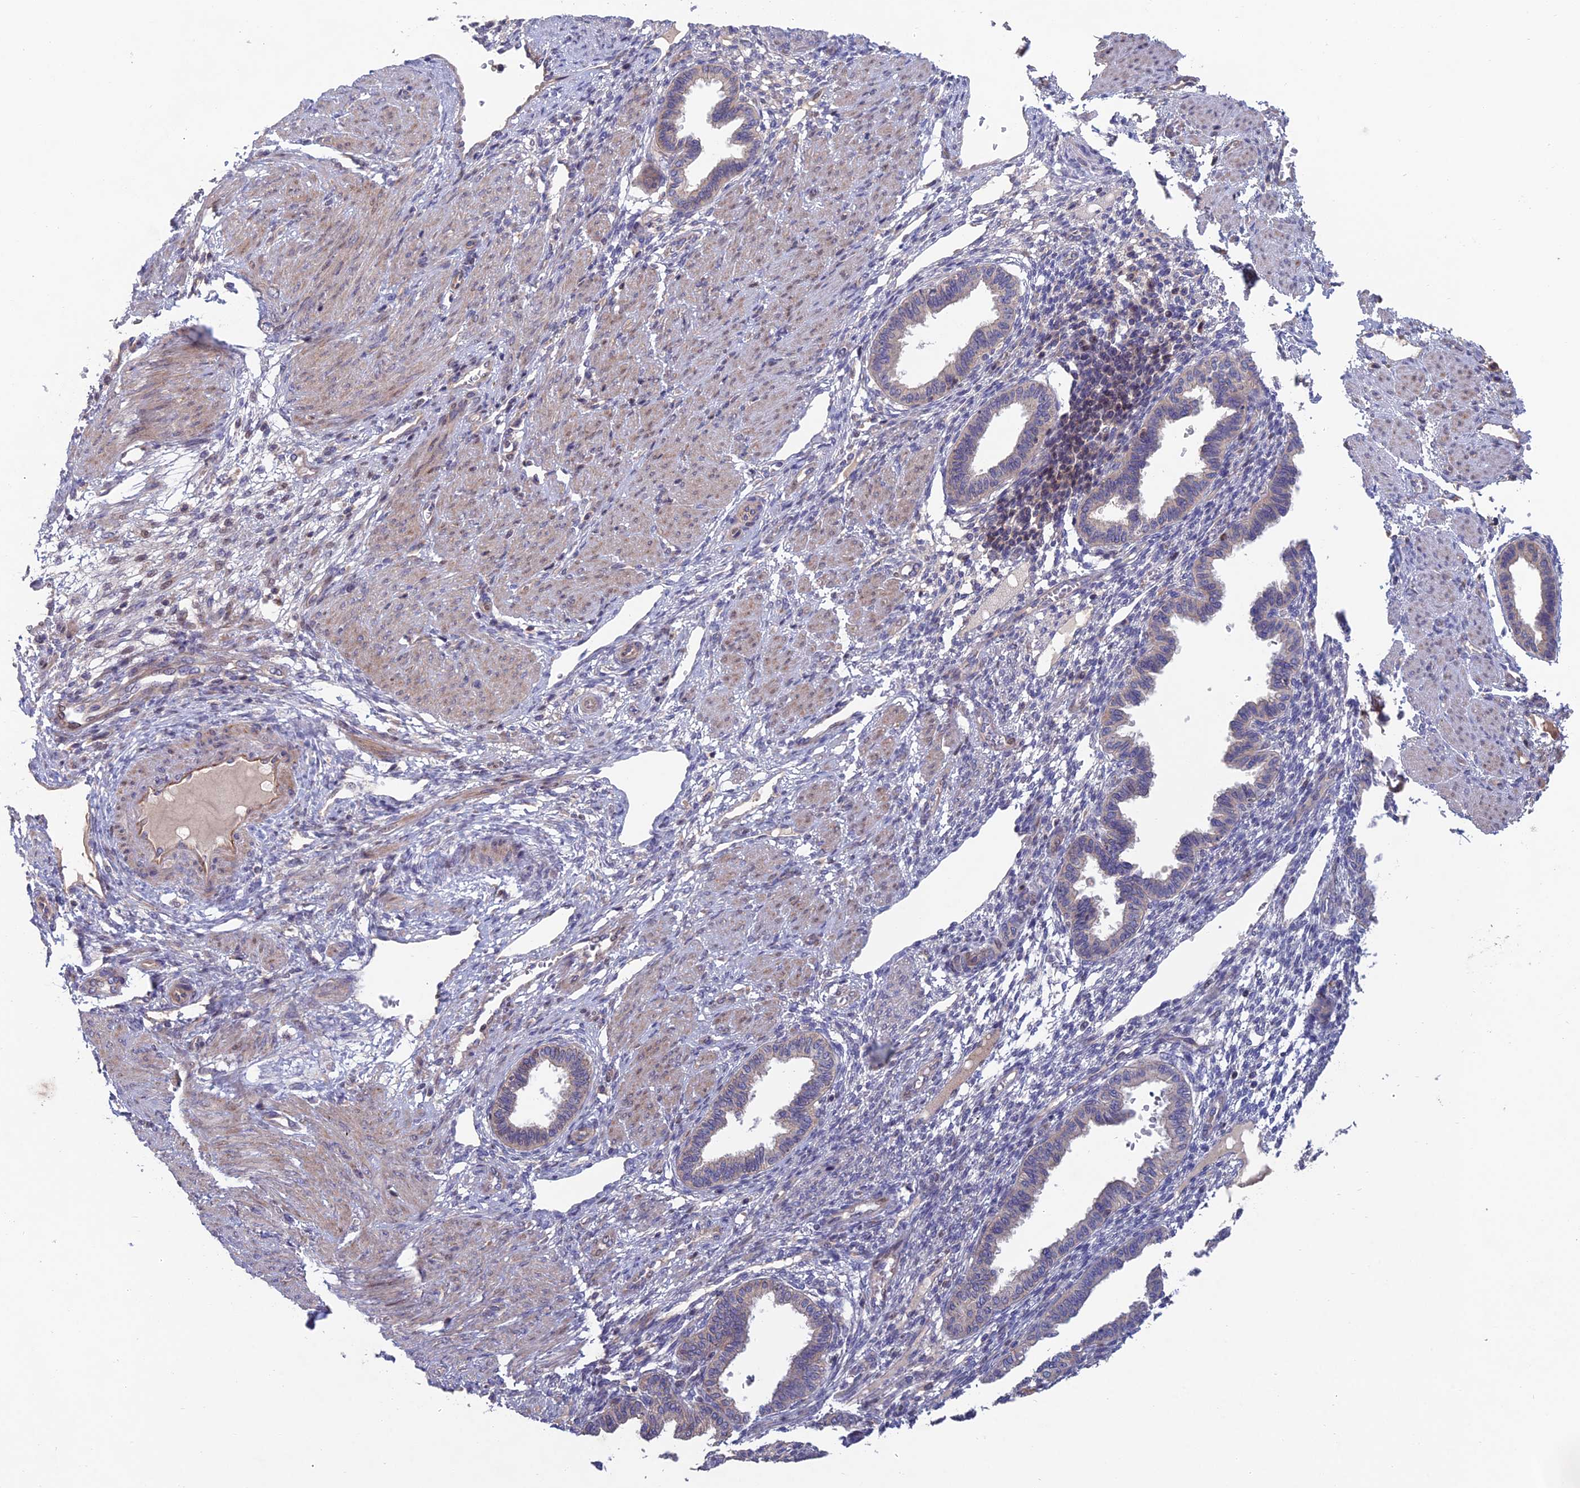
{"staining": {"intensity": "negative", "quantity": "none", "location": "none"}, "tissue": "endometrium", "cell_type": "Cells in endometrial stroma", "image_type": "normal", "snomed": [{"axis": "morphology", "description": "Normal tissue, NOS"}, {"axis": "topography", "description": "Endometrium"}], "caption": "Human endometrium stained for a protein using immunohistochemistry shows no positivity in cells in endometrial stroma.", "gene": "USP37", "patient": {"sex": "female", "age": 33}}